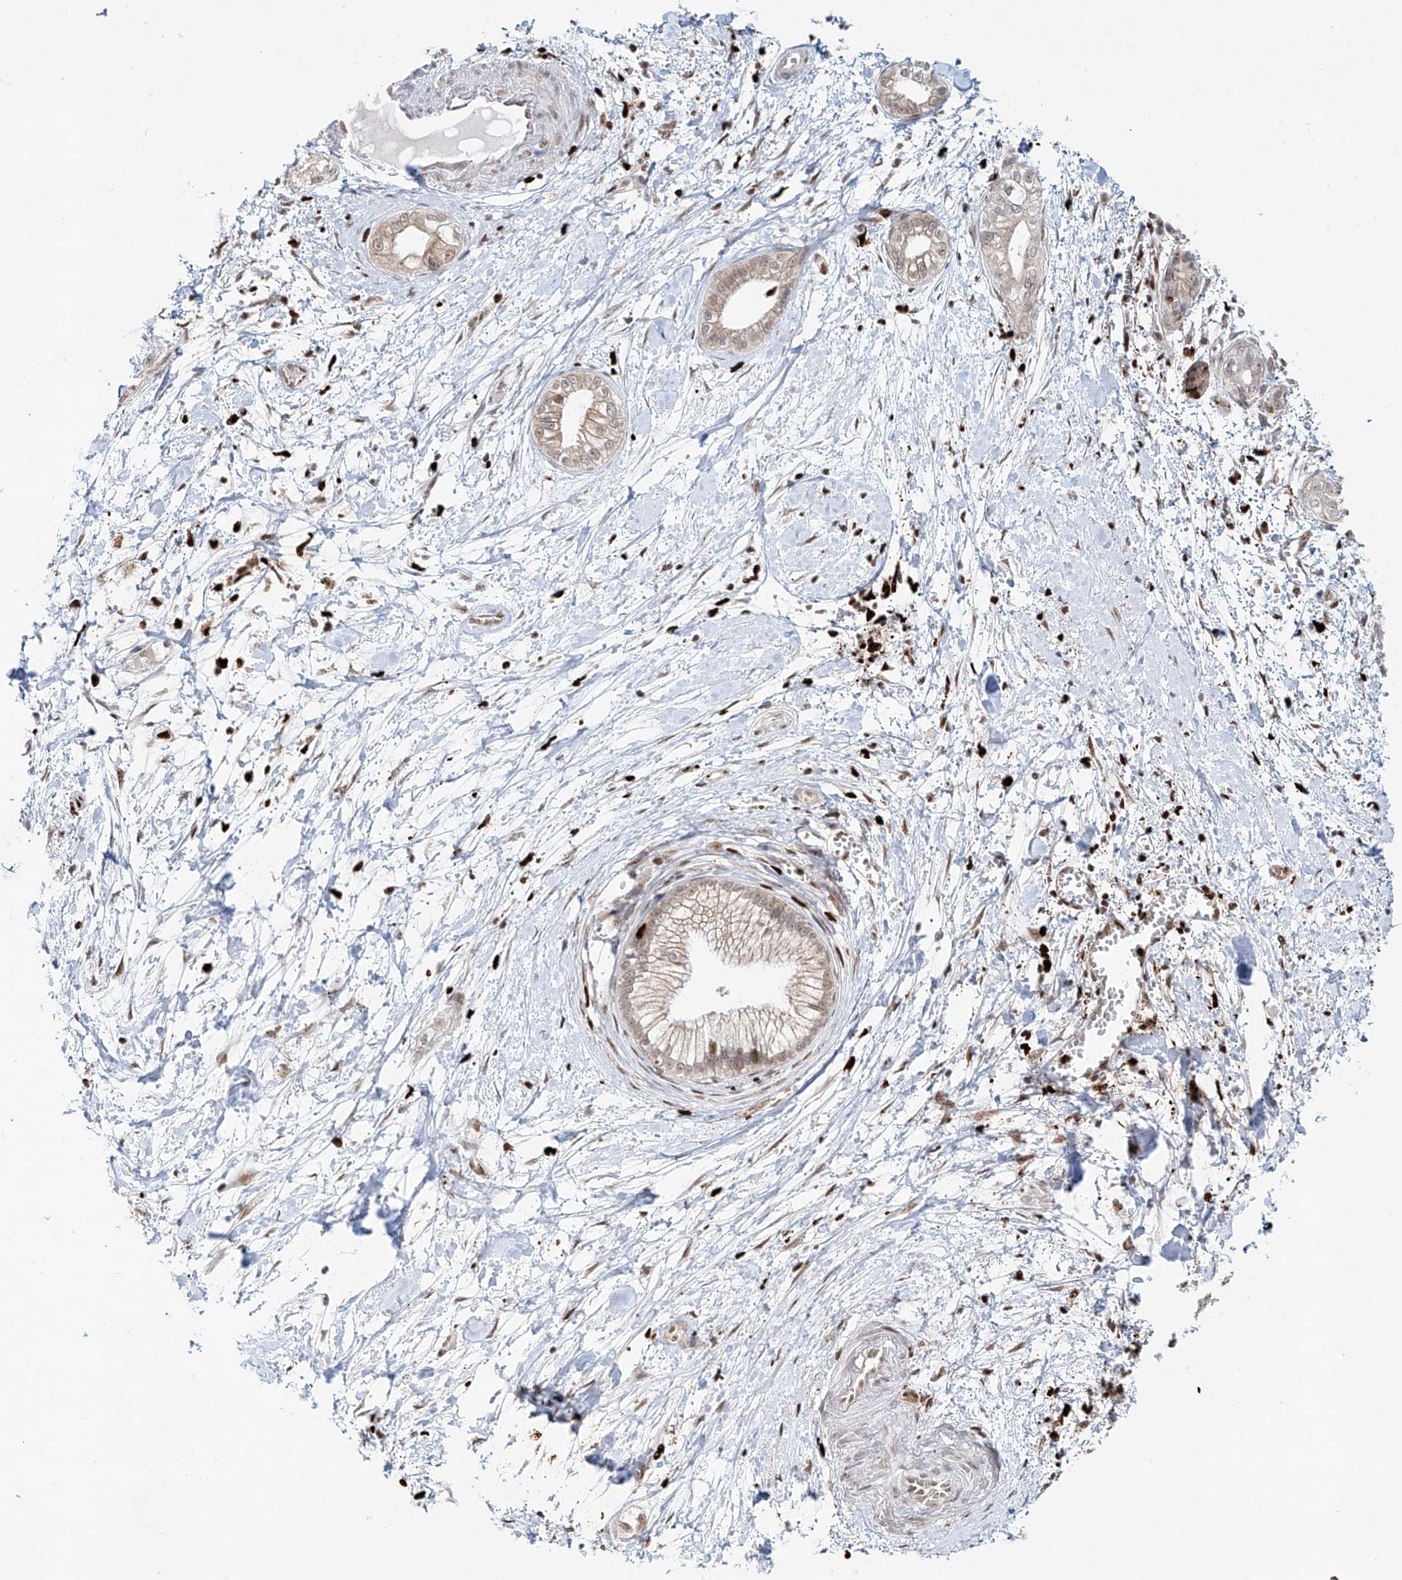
{"staining": {"intensity": "weak", "quantity": "25%-75%", "location": "cytoplasmic/membranous,nuclear"}, "tissue": "pancreatic cancer", "cell_type": "Tumor cells", "image_type": "cancer", "snomed": [{"axis": "morphology", "description": "Adenocarcinoma, NOS"}, {"axis": "topography", "description": "Pancreas"}], "caption": "Approximately 25%-75% of tumor cells in human pancreatic cancer exhibit weak cytoplasmic/membranous and nuclear protein staining as visualized by brown immunohistochemical staining.", "gene": "DZIP1L", "patient": {"sex": "male", "age": 68}}